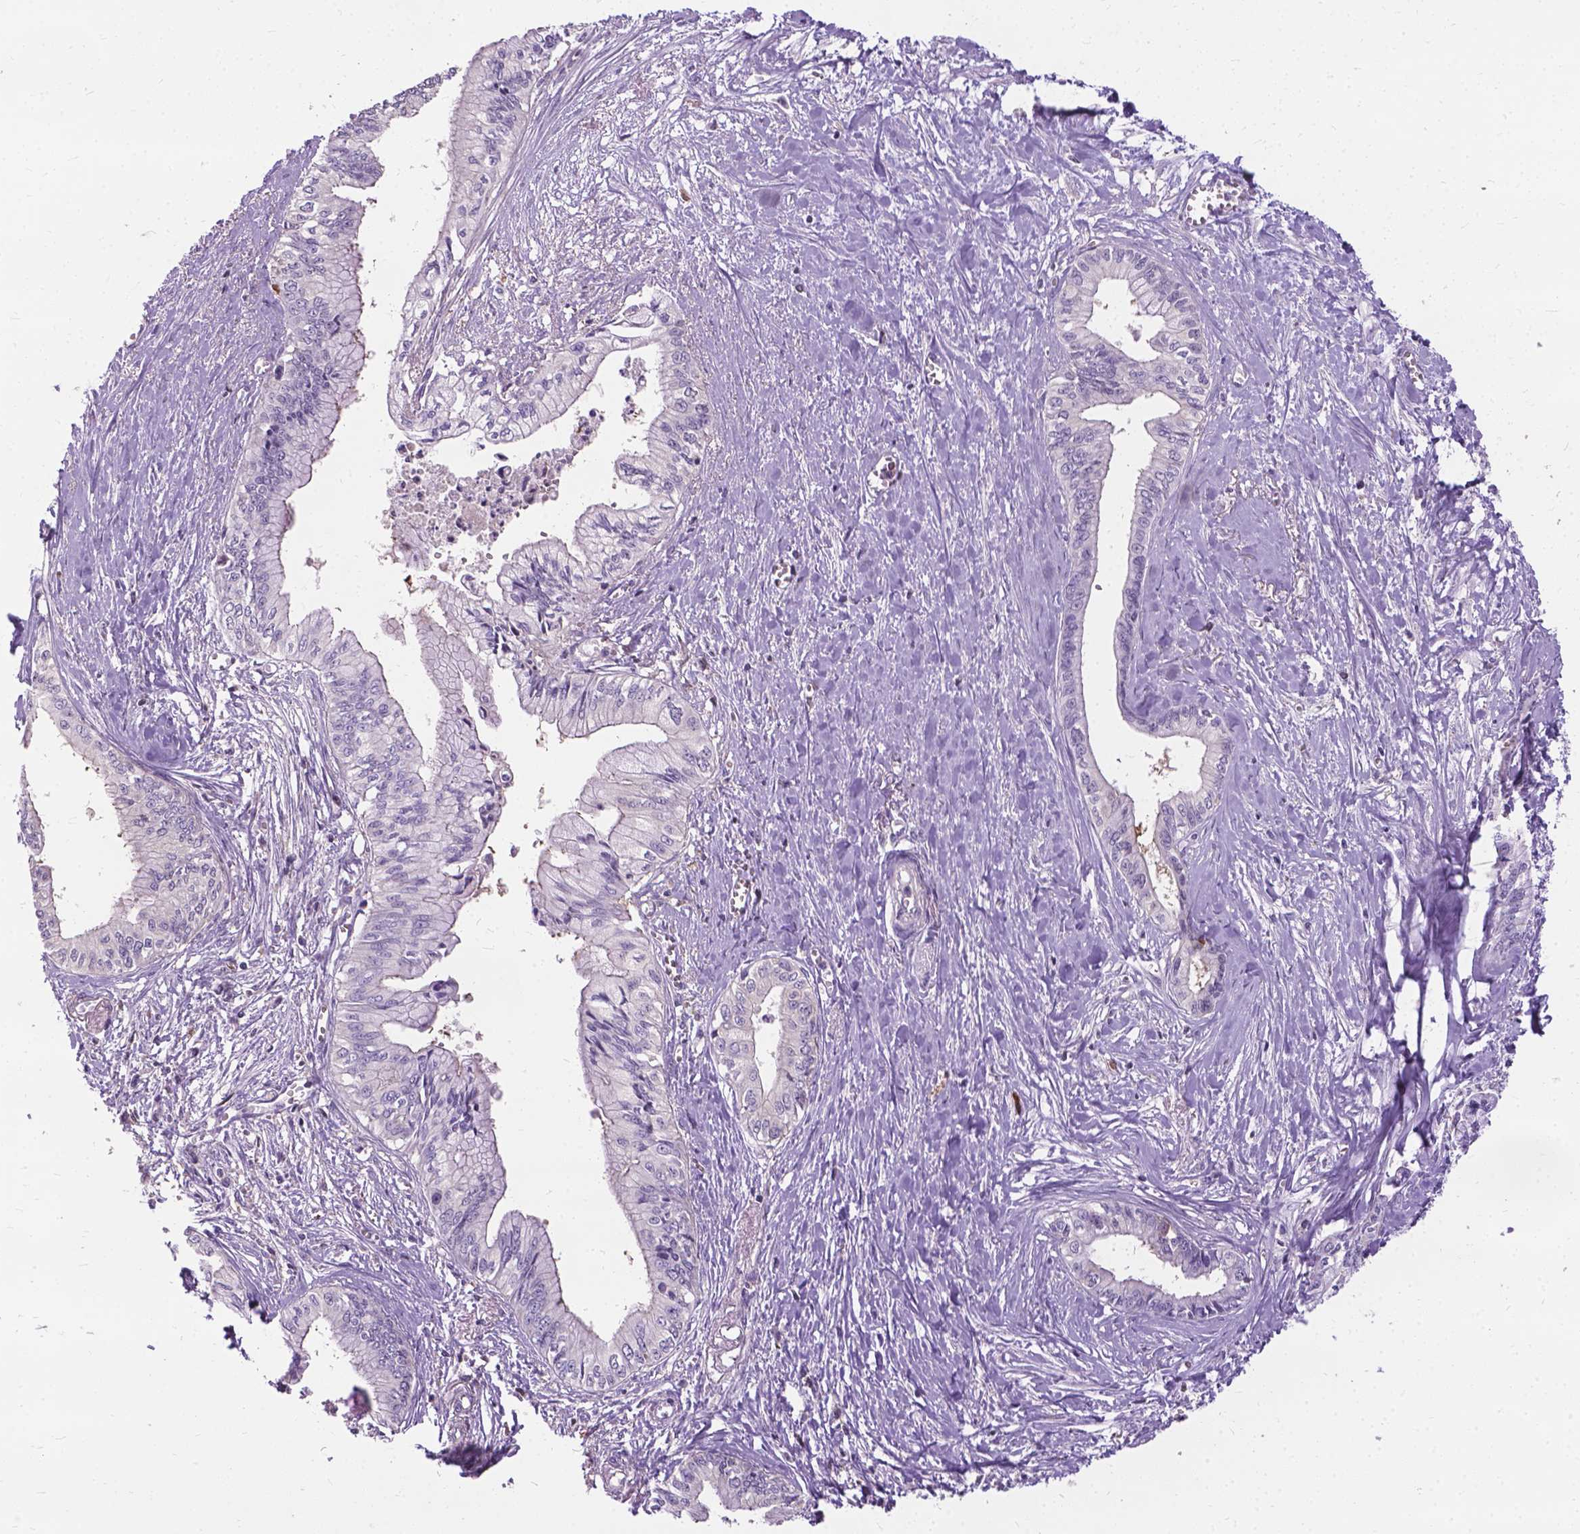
{"staining": {"intensity": "negative", "quantity": "none", "location": "none"}, "tissue": "pancreatic cancer", "cell_type": "Tumor cells", "image_type": "cancer", "snomed": [{"axis": "morphology", "description": "Adenocarcinoma, NOS"}, {"axis": "topography", "description": "Pancreas"}], "caption": "Immunohistochemistry histopathology image of pancreatic cancer (adenocarcinoma) stained for a protein (brown), which demonstrates no staining in tumor cells.", "gene": "JAK3", "patient": {"sex": "female", "age": 61}}